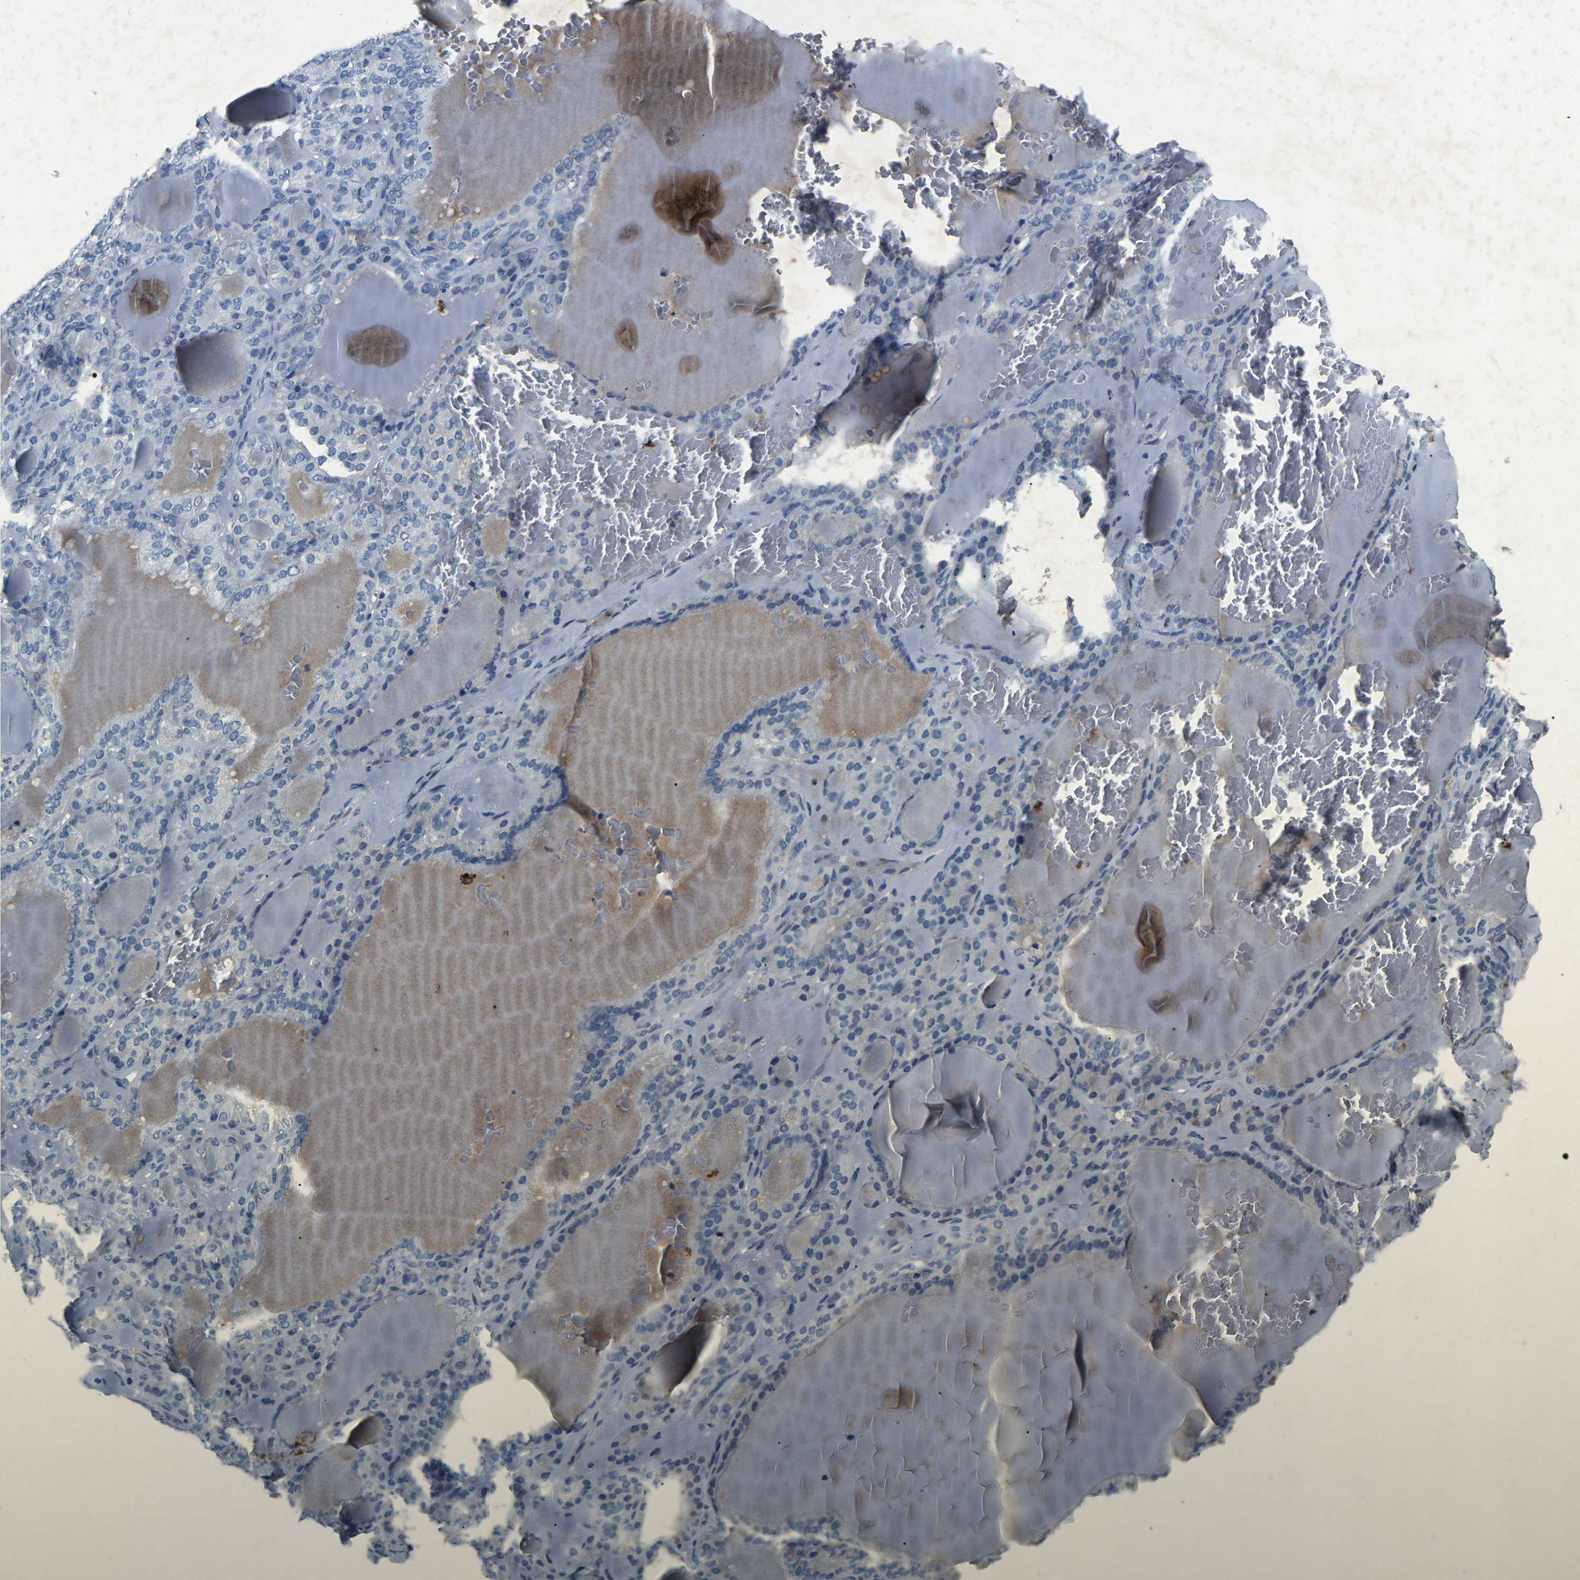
{"staining": {"intensity": "negative", "quantity": "none", "location": "none"}, "tissue": "thyroid gland", "cell_type": "Glandular cells", "image_type": "normal", "snomed": [{"axis": "morphology", "description": "Normal tissue, NOS"}, {"axis": "topography", "description": "Thyroid gland"}], "caption": "Human thyroid gland stained for a protein using IHC exhibits no positivity in glandular cells.", "gene": "PLG", "patient": {"sex": "female", "age": 28}}